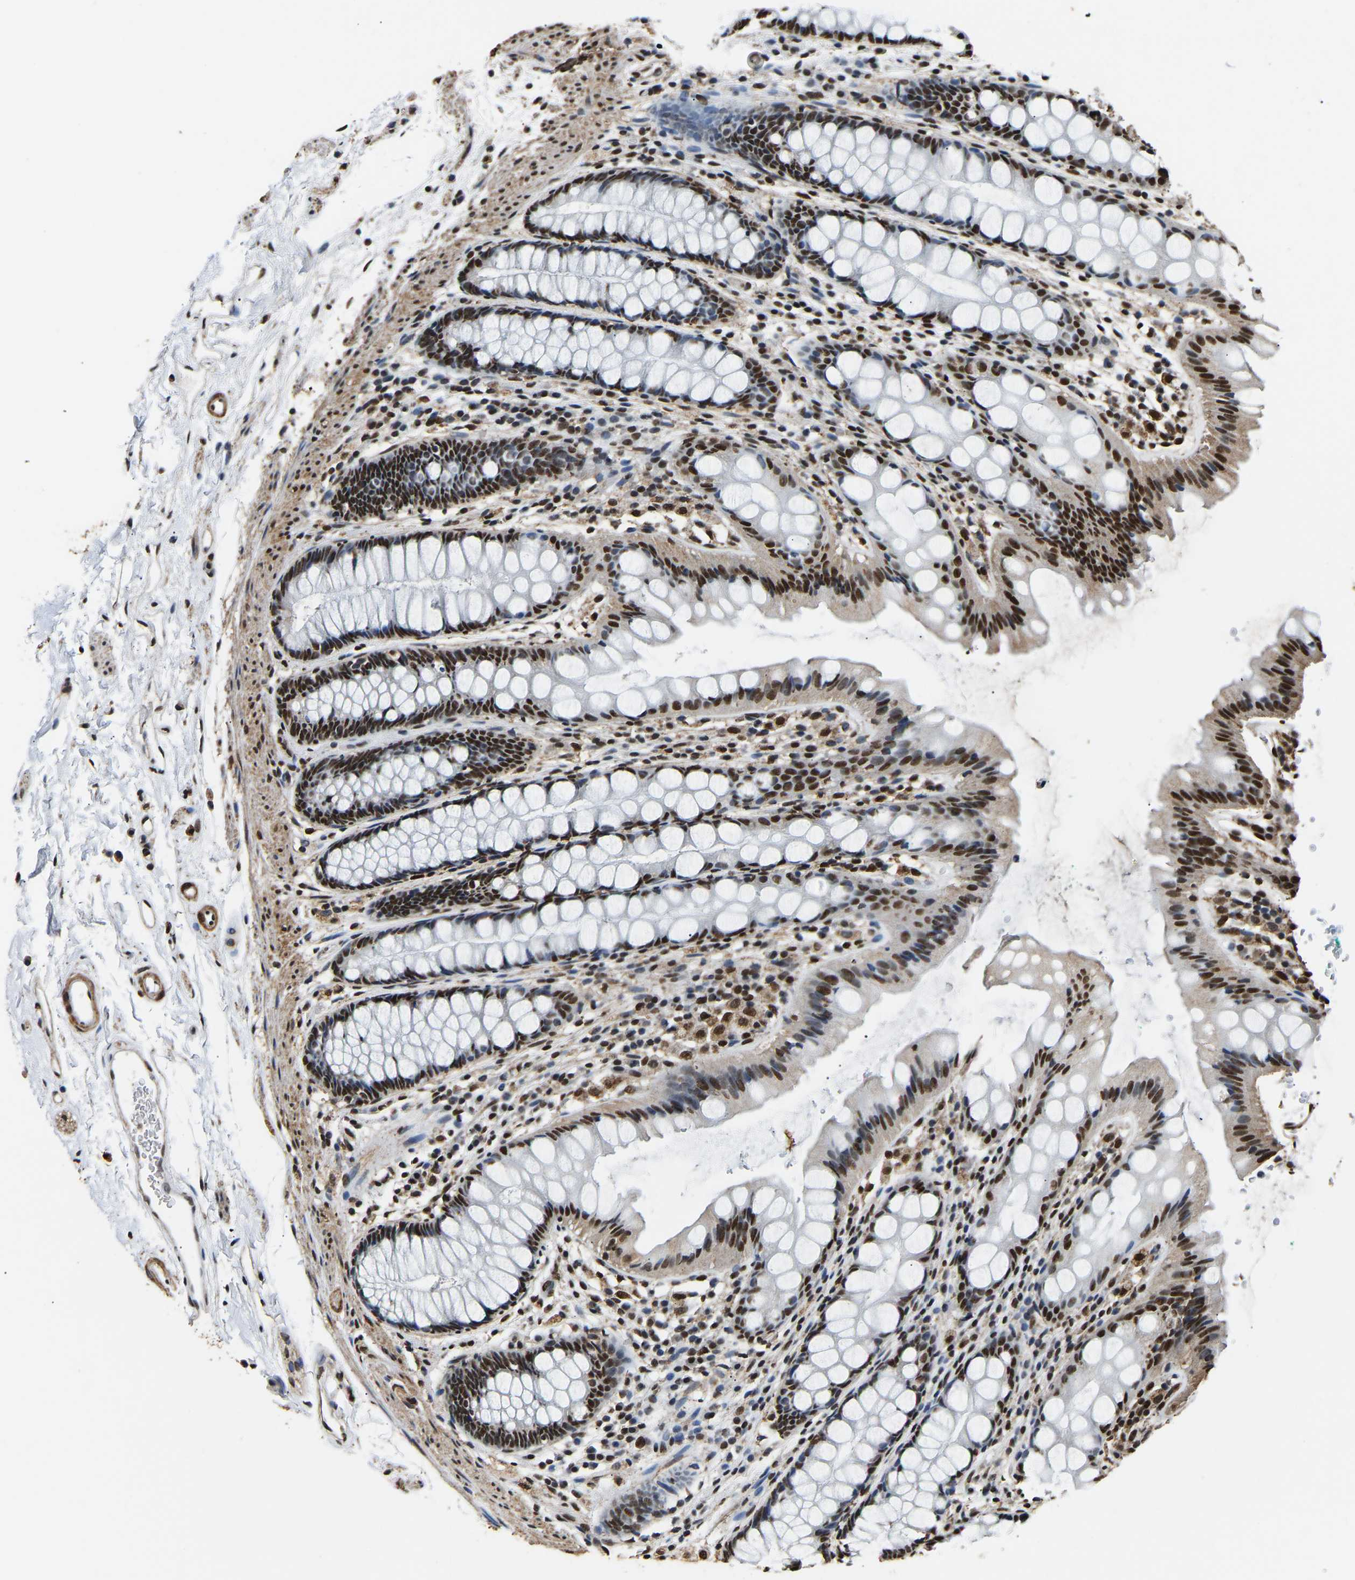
{"staining": {"intensity": "strong", "quantity": ">75%", "location": "nuclear"}, "tissue": "rectum", "cell_type": "Glandular cells", "image_type": "normal", "snomed": [{"axis": "morphology", "description": "Normal tissue, NOS"}, {"axis": "topography", "description": "Rectum"}], "caption": "DAB (3,3'-diaminobenzidine) immunohistochemical staining of benign human rectum exhibits strong nuclear protein expression in approximately >75% of glandular cells.", "gene": "SAFB", "patient": {"sex": "female", "age": 65}}